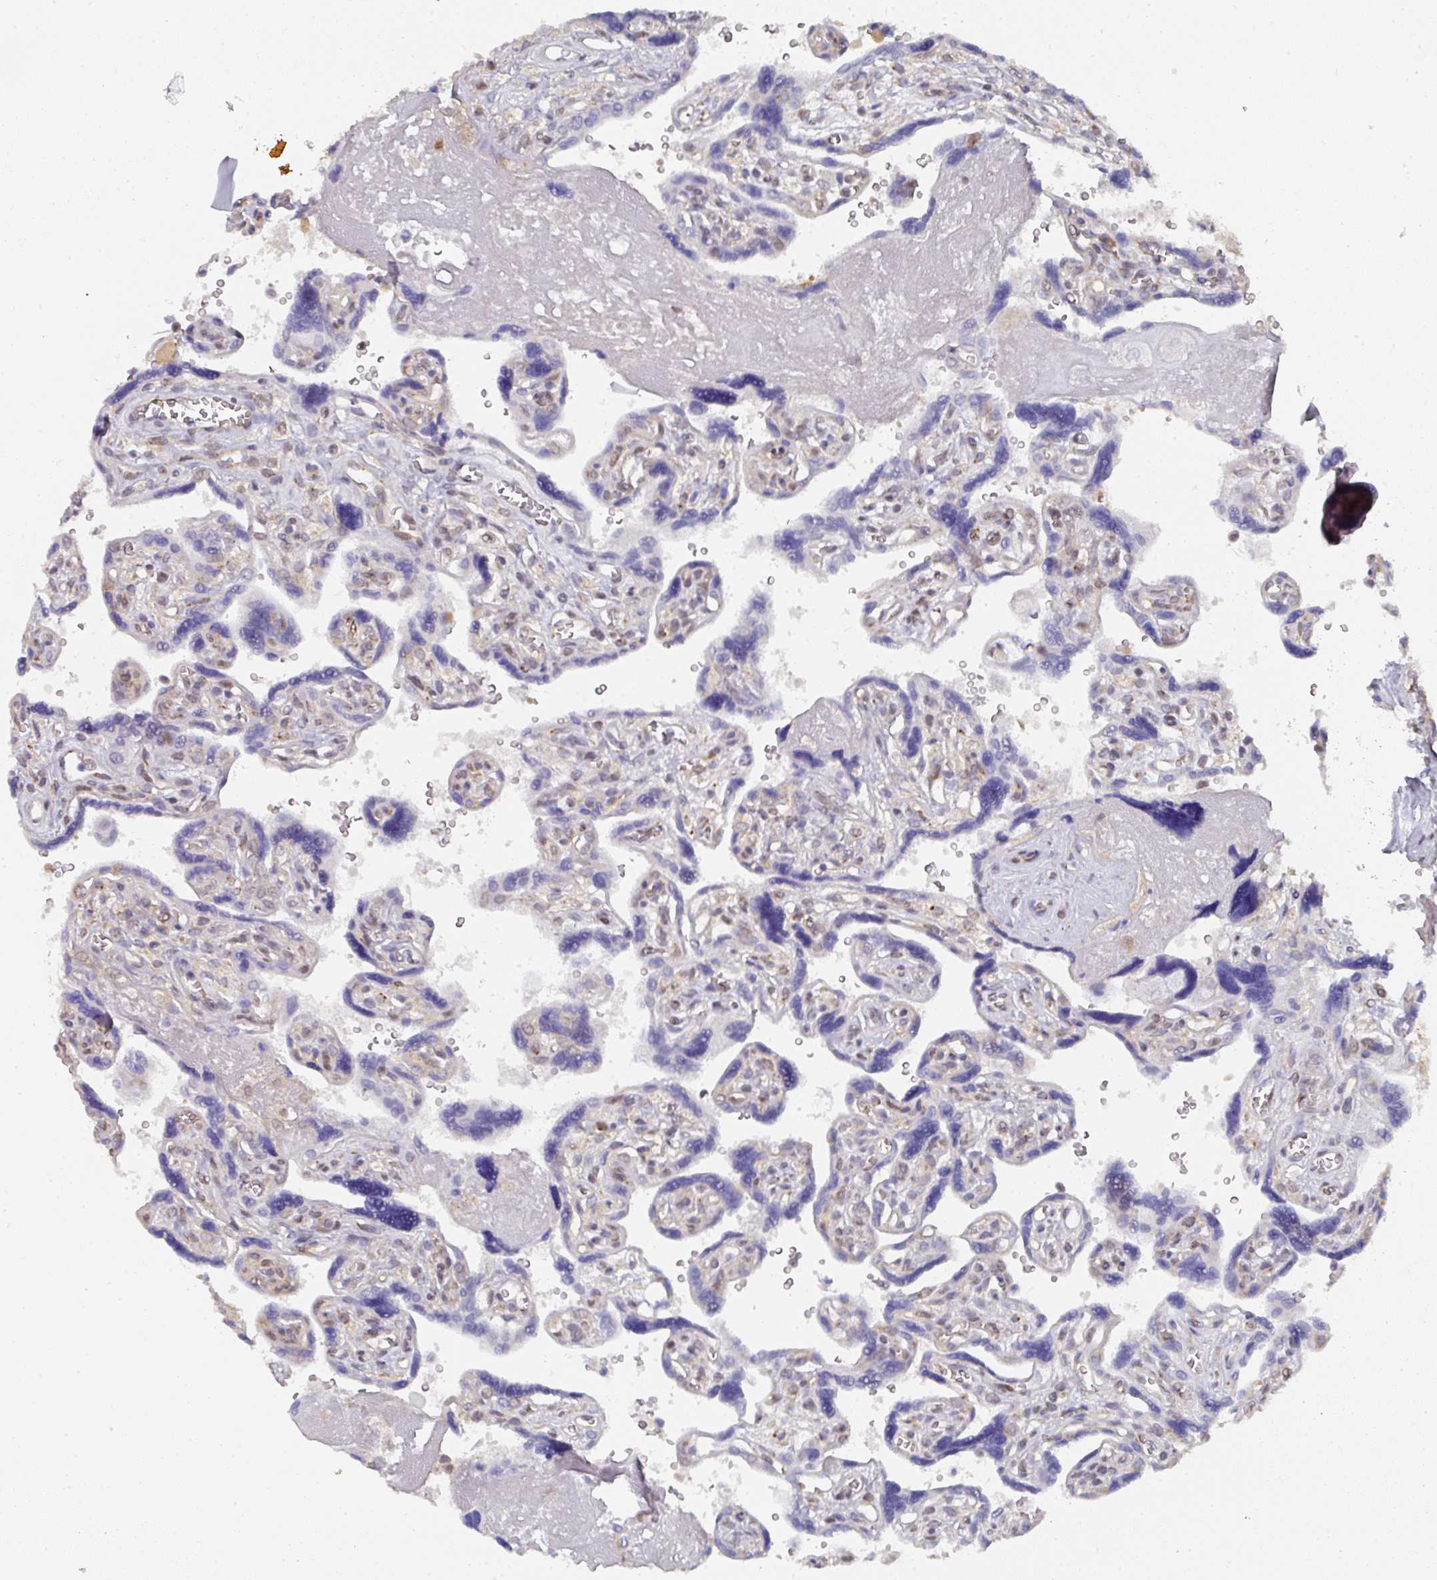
{"staining": {"intensity": "weak", "quantity": "<25%", "location": "cytoplasmic/membranous"}, "tissue": "placenta", "cell_type": "Decidual cells", "image_type": "normal", "snomed": [{"axis": "morphology", "description": "Normal tissue, NOS"}, {"axis": "topography", "description": "Placenta"}], "caption": "This is an IHC micrograph of unremarkable human placenta. There is no positivity in decidual cells.", "gene": "C18orf25", "patient": {"sex": "female", "age": 39}}